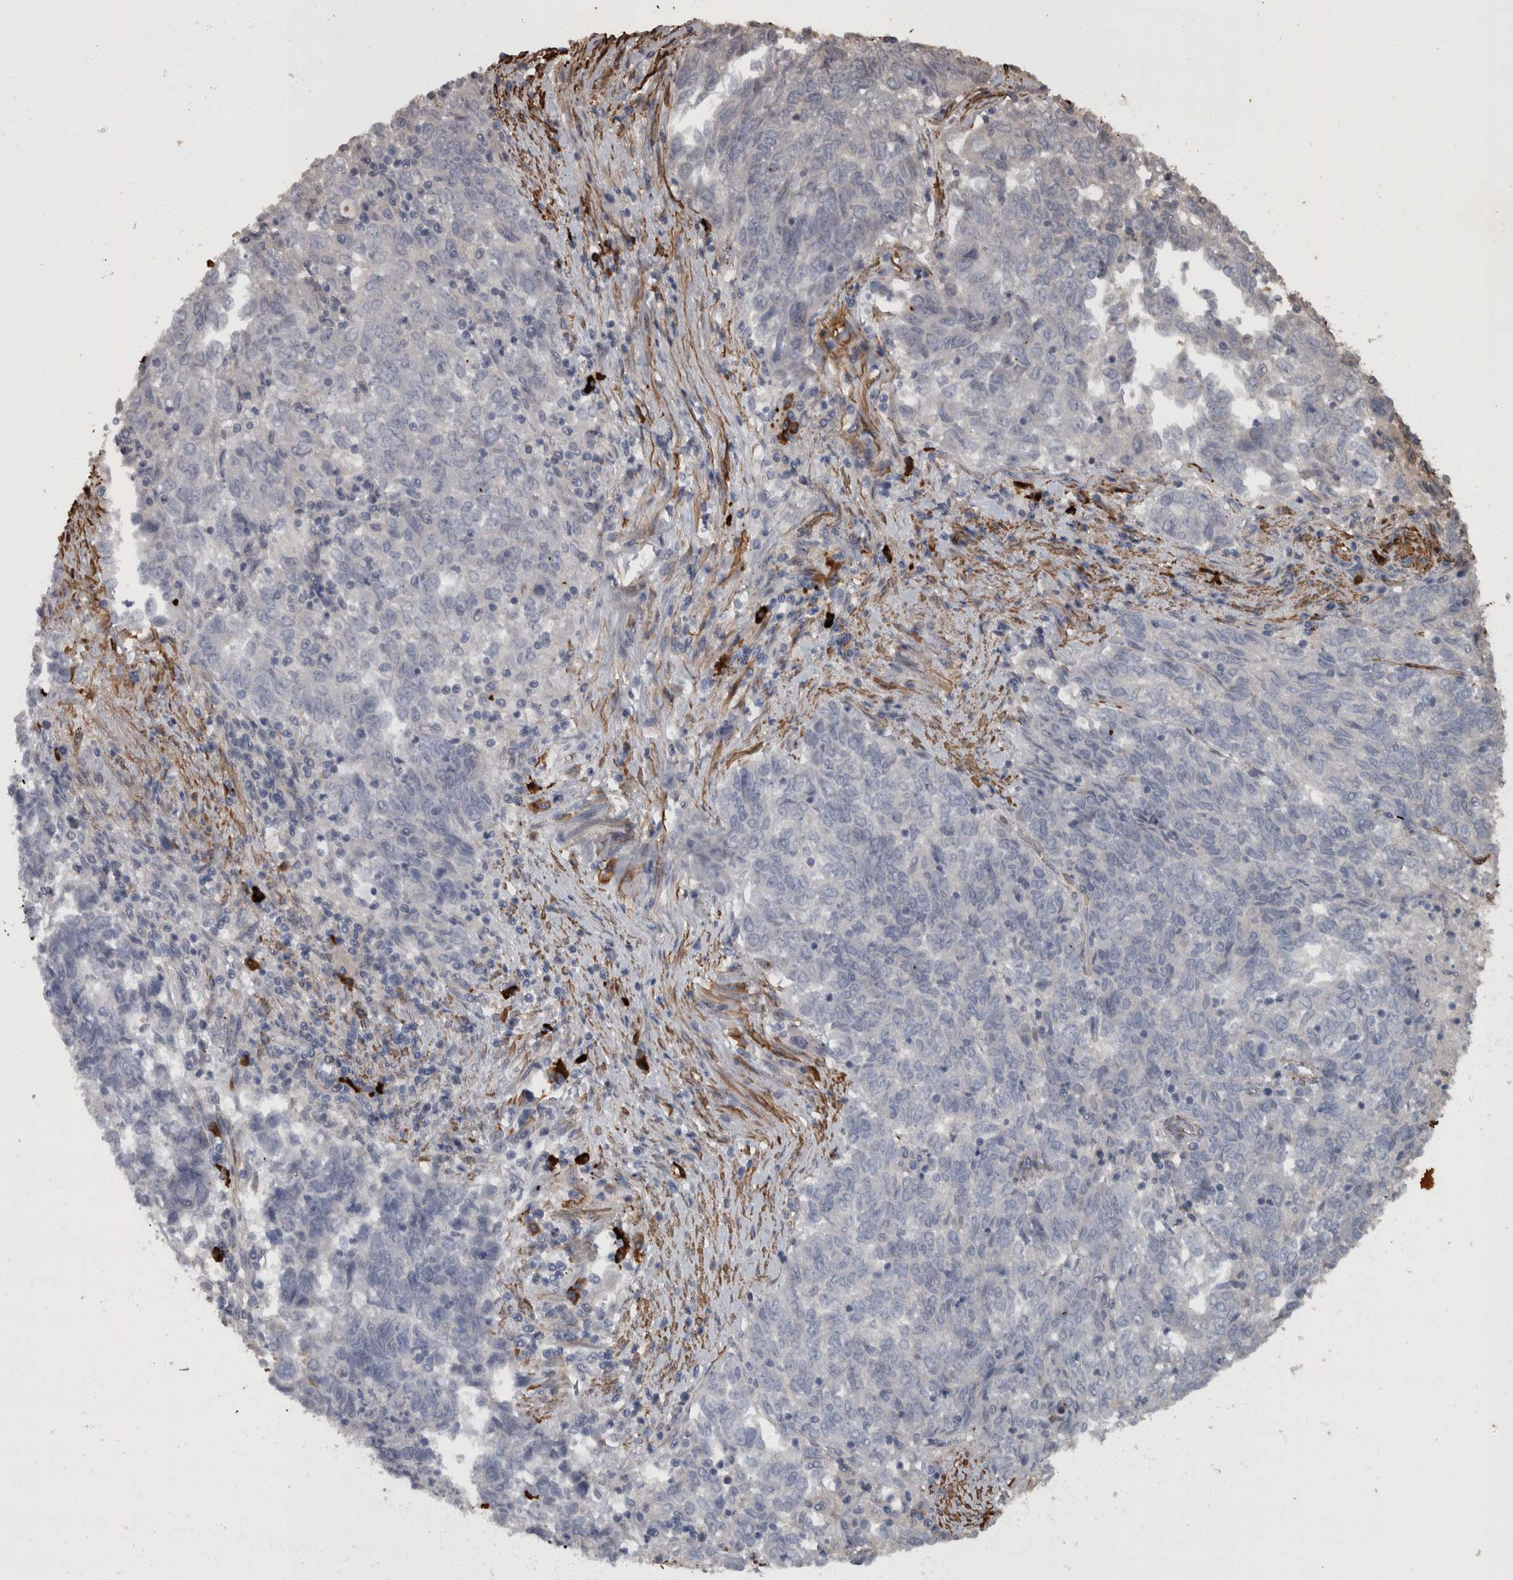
{"staining": {"intensity": "negative", "quantity": "none", "location": "none"}, "tissue": "endometrial cancer", "cell_type": "Tumor cells", "image_type": "cancer", "snomed": [{"axis": "morphology", "description": "Adenocarcinoma, NOS"}, {"axis": "topography", "description": "Endometrium"}], "caption": "A high-resolution histopathology image shows immunohistochemistry staining of adenocarcinoma (endometrial), which displays no significant positivity in tumor cells. (Stains: DAB (3,3'-diaminobenzidine) IHC with hematoxylin counter stain, Microscopy: brightfield microscopy at high magnification).", "gene": "MASTL", "patient": {"sex": "female", "age": 80}}